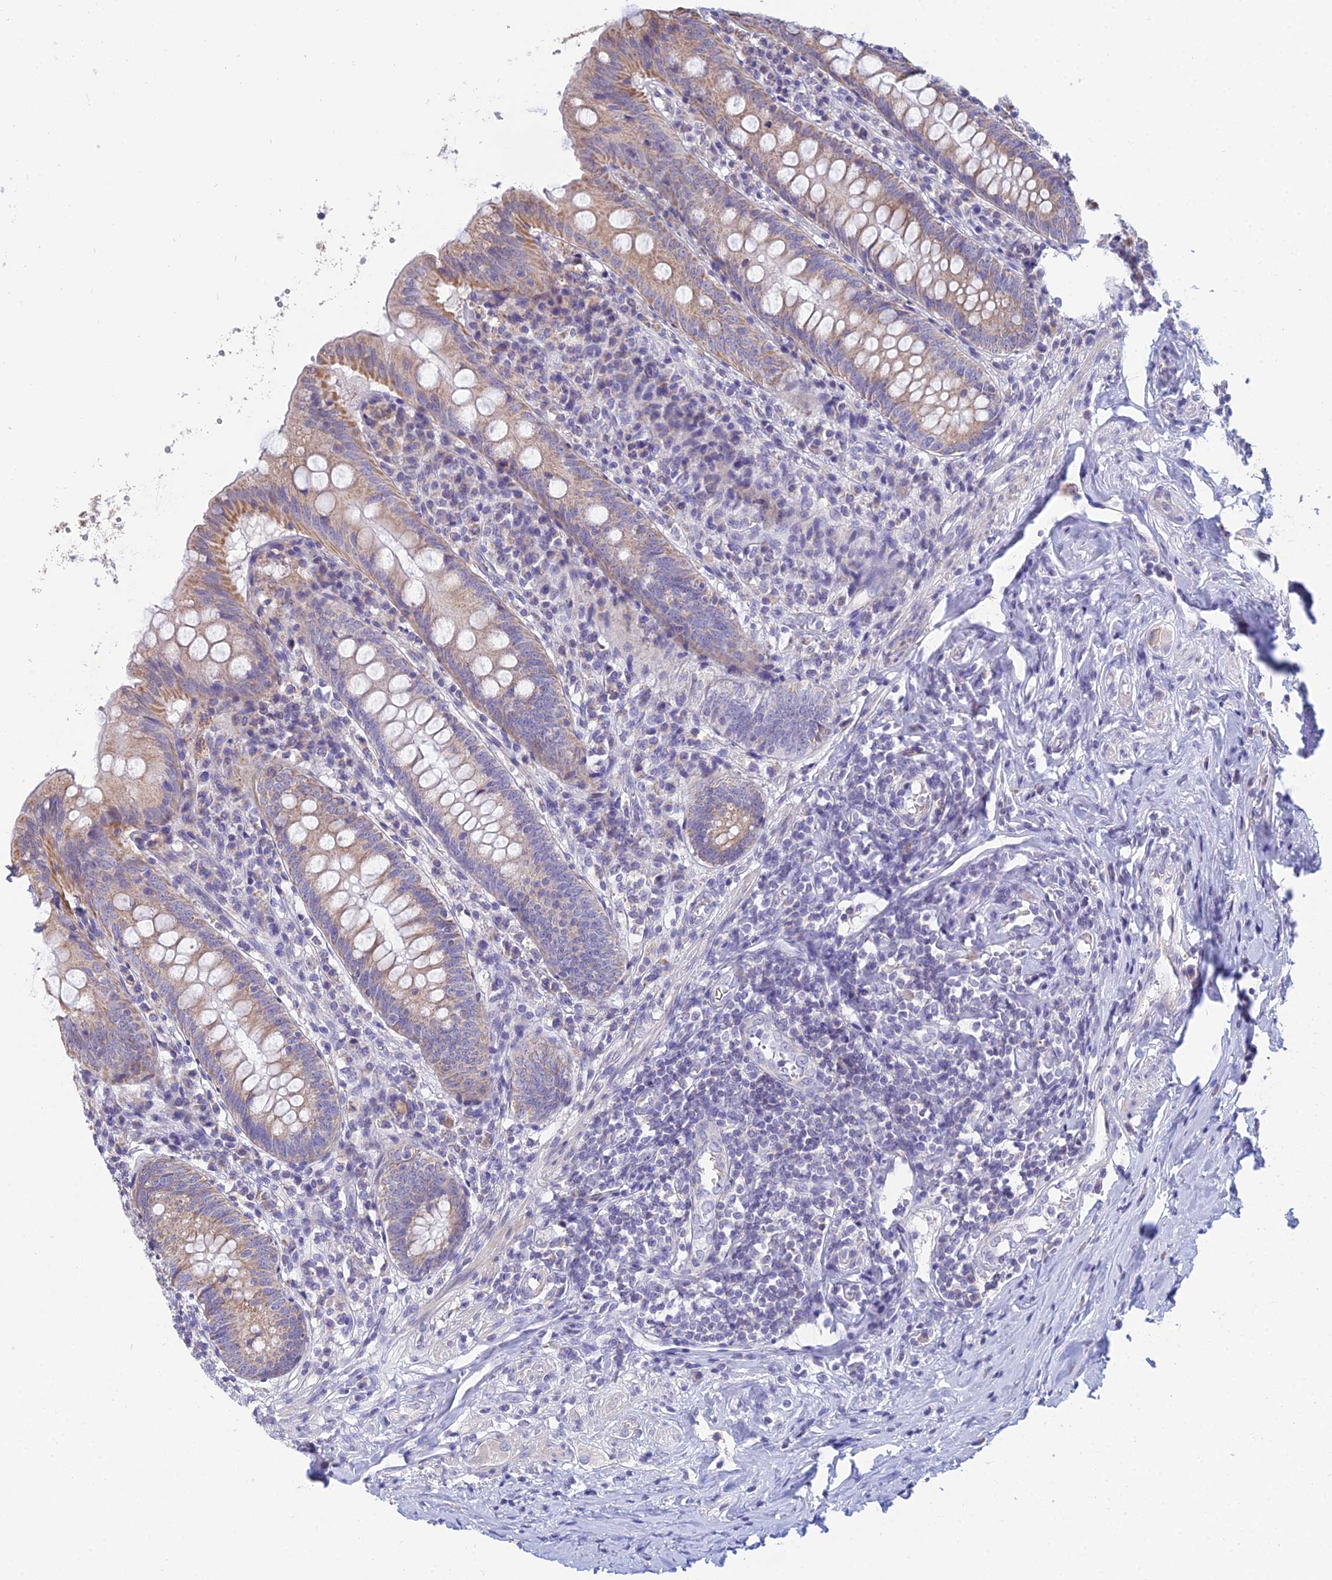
{"staining": {"intensity": "weak", "quantity": "25%-75%", "location": "cytoplasmic/membranous"}, "tissue": "appendix", "cell_type": "Glandular cells", "image_type": "normal", "snomed": [{"axis": "morphology", "description": "Normal tissue, NOS"}, {"axis": "topography", "description": "Appendix"}], "caption": "IHC (DAB) staining of benign appendix demonstrates weak cytoplasmic/membranous protein expression in about 25%-75% of glandular cells. (IHC, brightfield microscopy, high magnification).", "gene": "CFAP206", "patient": {"sex": "female", "age": 54}}